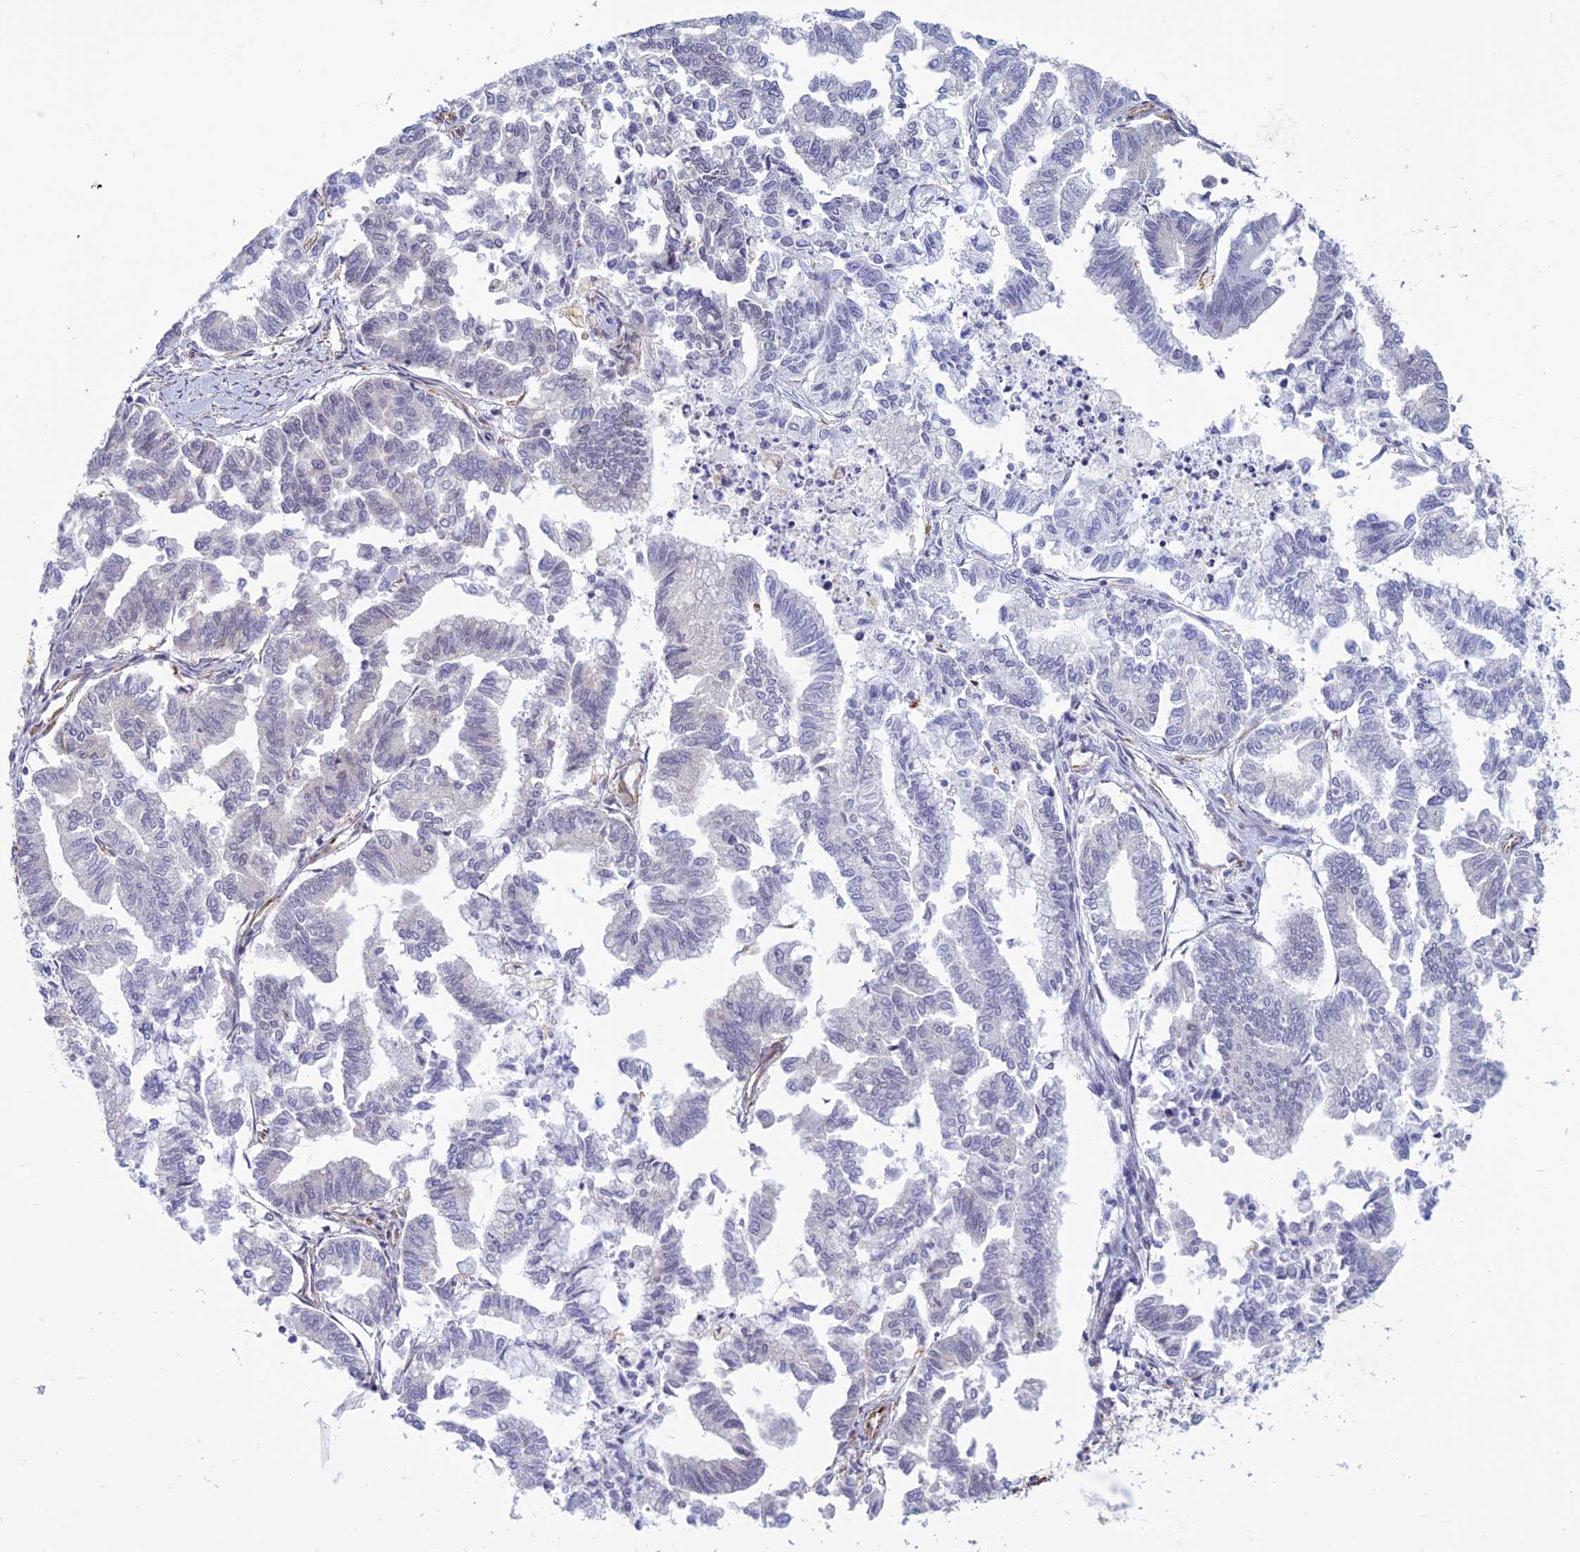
{"staining": {"intensity": "negative", "quantity": "none", "location": "none"}, "tissue": "endometrial cancer", "cell_type": "Tumor cells", "image_type": "cancer", "snomed": [{"axis": "morphology", "description": "Adenocarcinoma, NOS"}, {"axis": "topography", "description": "Endometrium"}], "caption": "Tumor cells show no significant protein expression in endometrial cancer (adenocarcinoma).", "gene": "SAPCD2", "patient": {"sex": "female", "age": 79}}